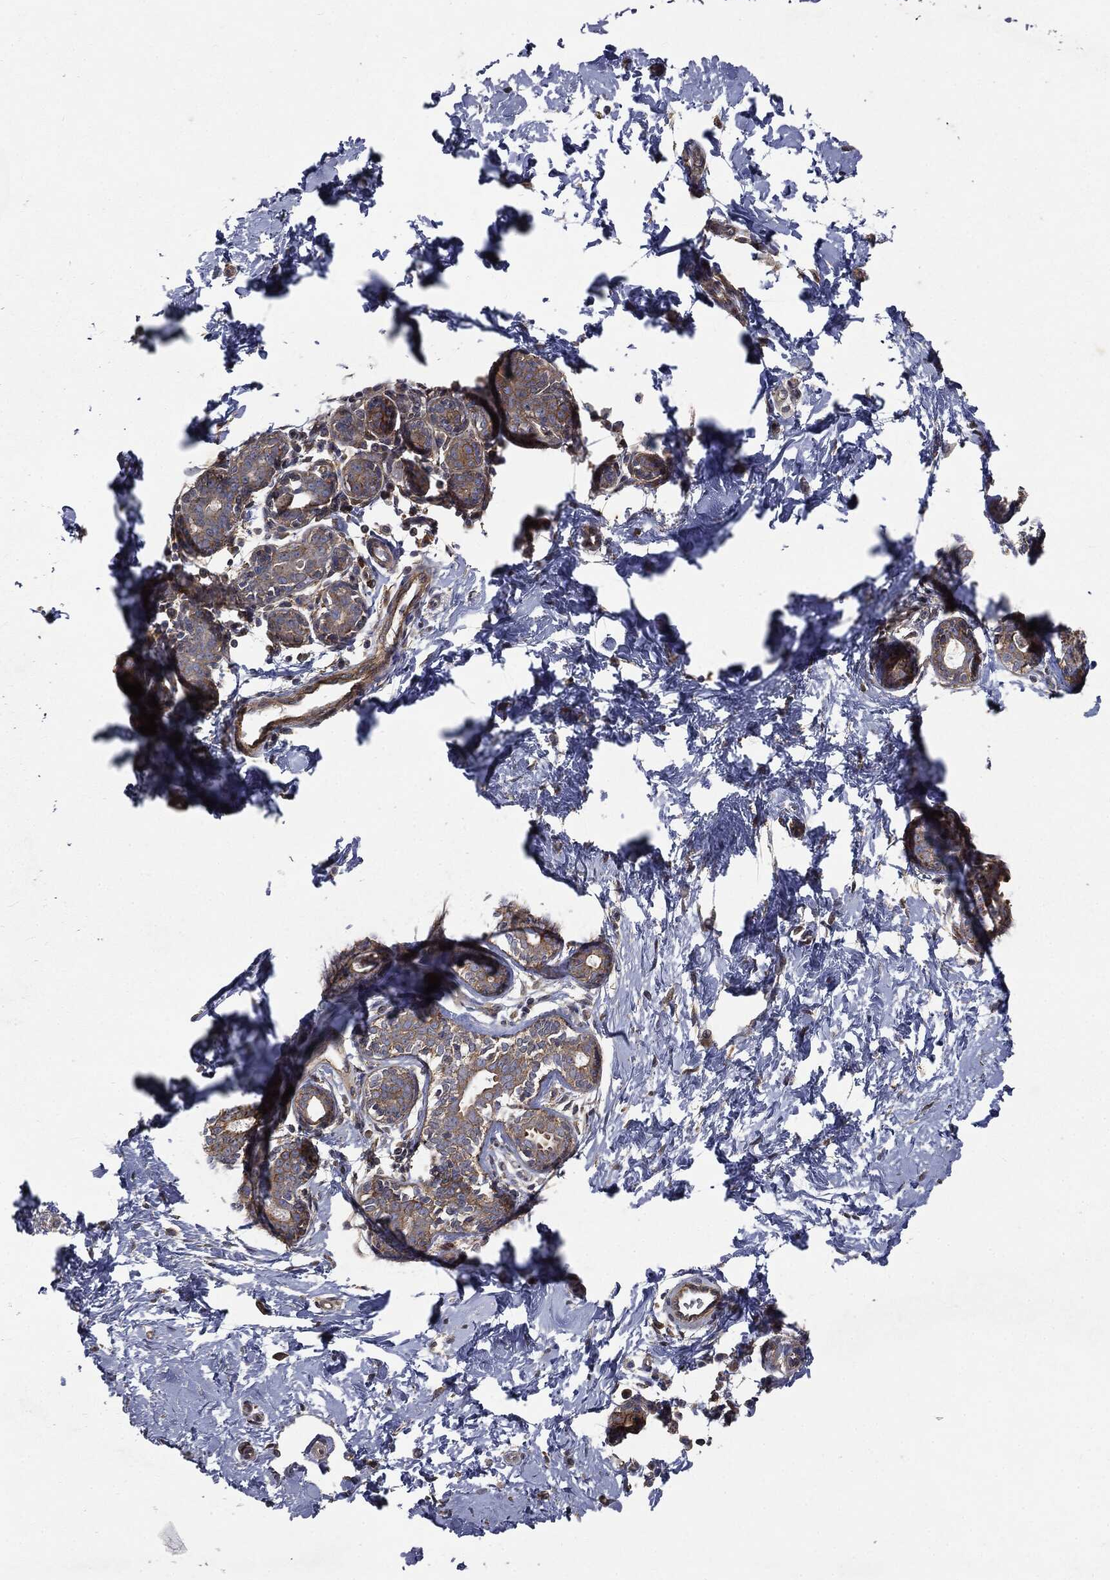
{"staining": {"intensity": "weak", "quantity": ">75%", "location": "cytoplasmic/membranous"}, "tissue": "breast", "cell_type": "Glandular cells", "image_type": "normal", "snomed": [{"axis": "morphology", "description": "Normal tissue, NOS"}, {"axis": "topography", "description": "Breast"}], "caption": "Immunohistochemical staining of normal breast reveals low levels of weak cytoplasmic/membranous staining in about >75% of glandular cells.", "gene": "EPS15L1", "patient": {"sex": "female", "age": 37}}